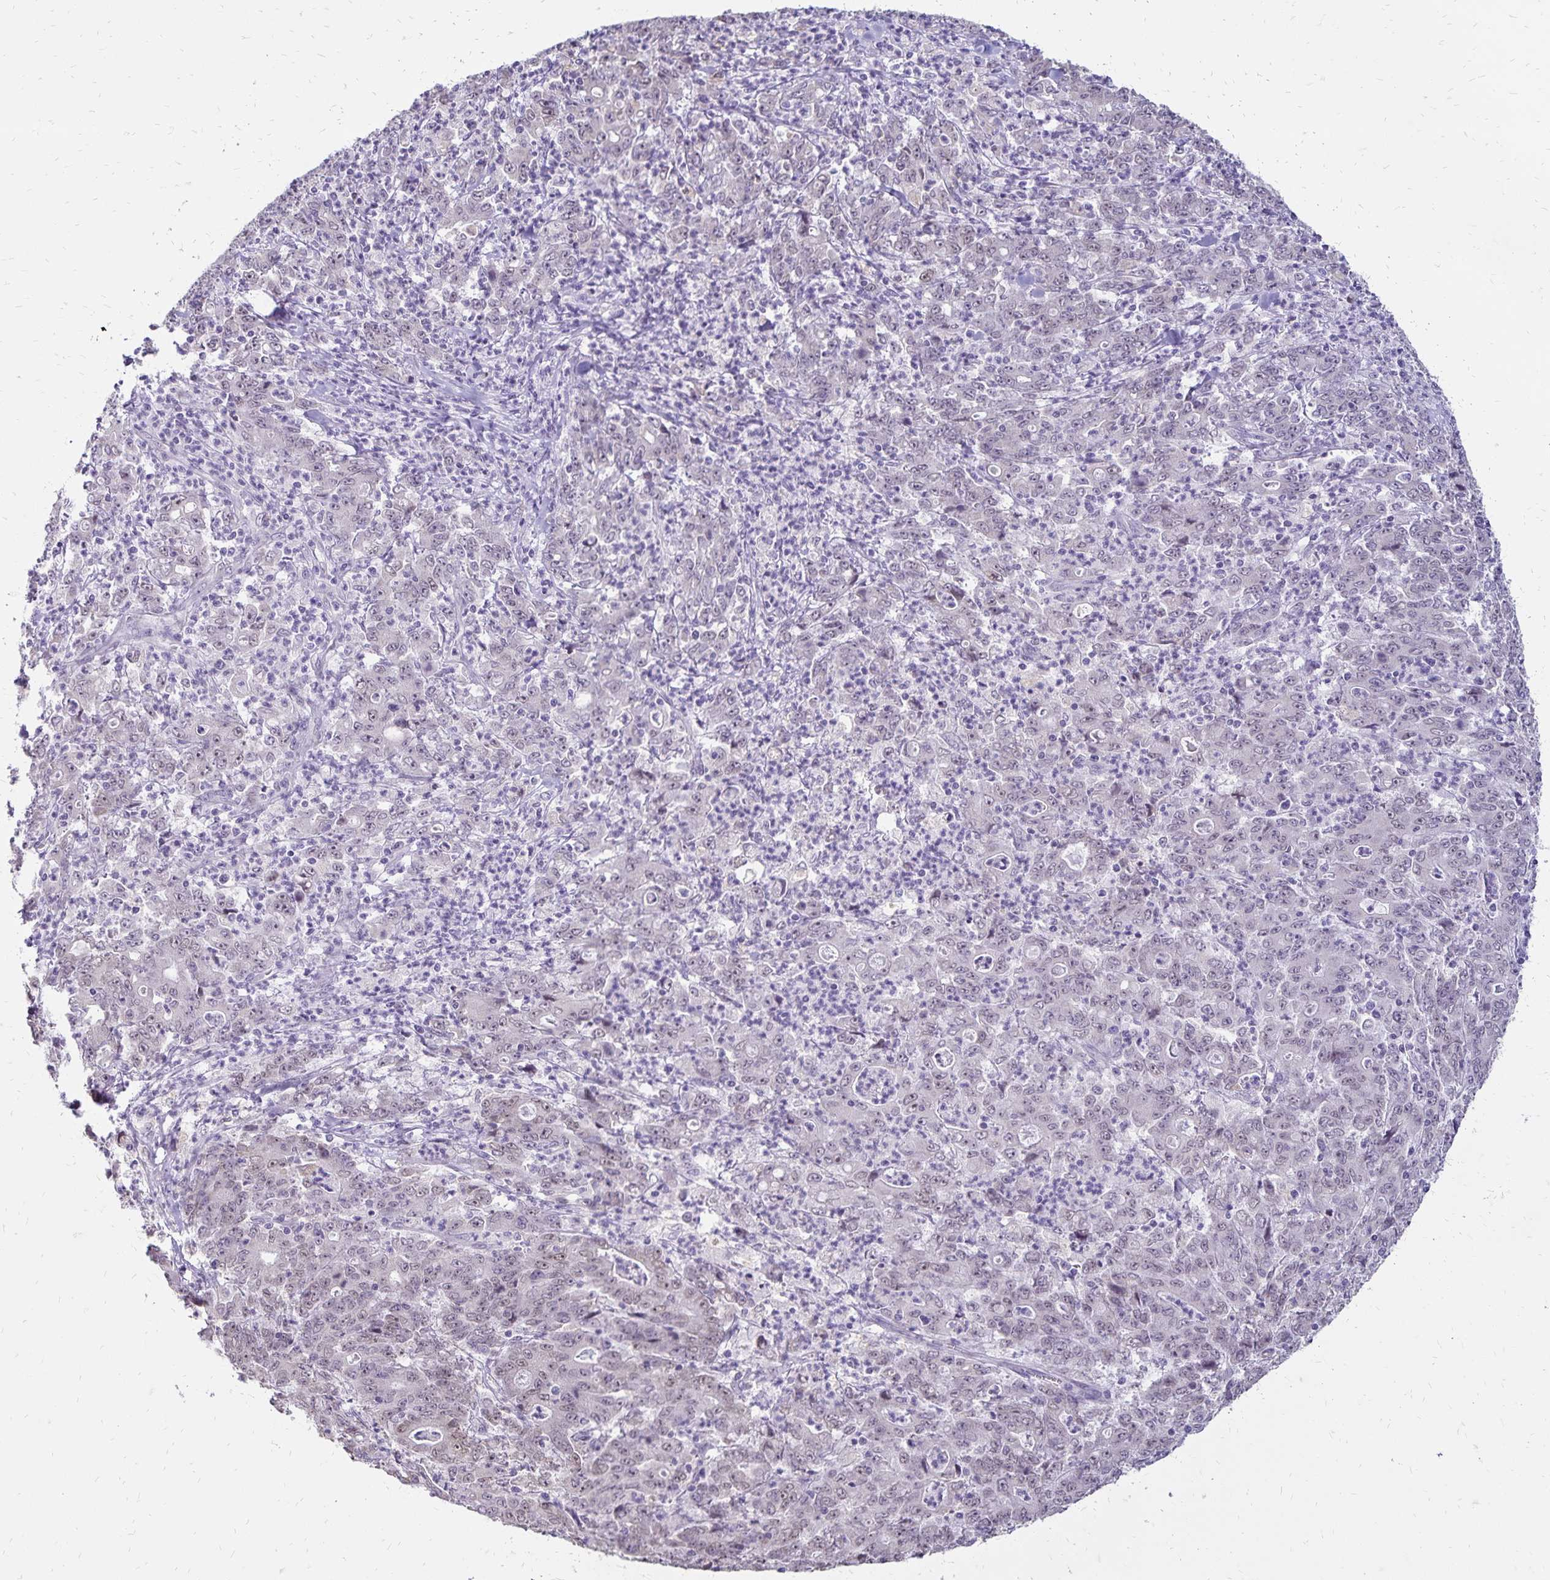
{"staining": {"intensity": "weak", "quantity": "<25%", "location": "nuclear"}, "tissue": "stomach cancer", "cell_type": "Tumor cells", "image_type": "cancer", "snomed": [{"axis": "morphology", "description": "Adenocarcinoma, NOS"}, {"axis": "topography", "description": "Stomach, lower"}], "caption": "Tumor cells show no significant positivity in stomach cancer.", "gene": "POLB", "patient": {"sex": "female", "age": 71}}